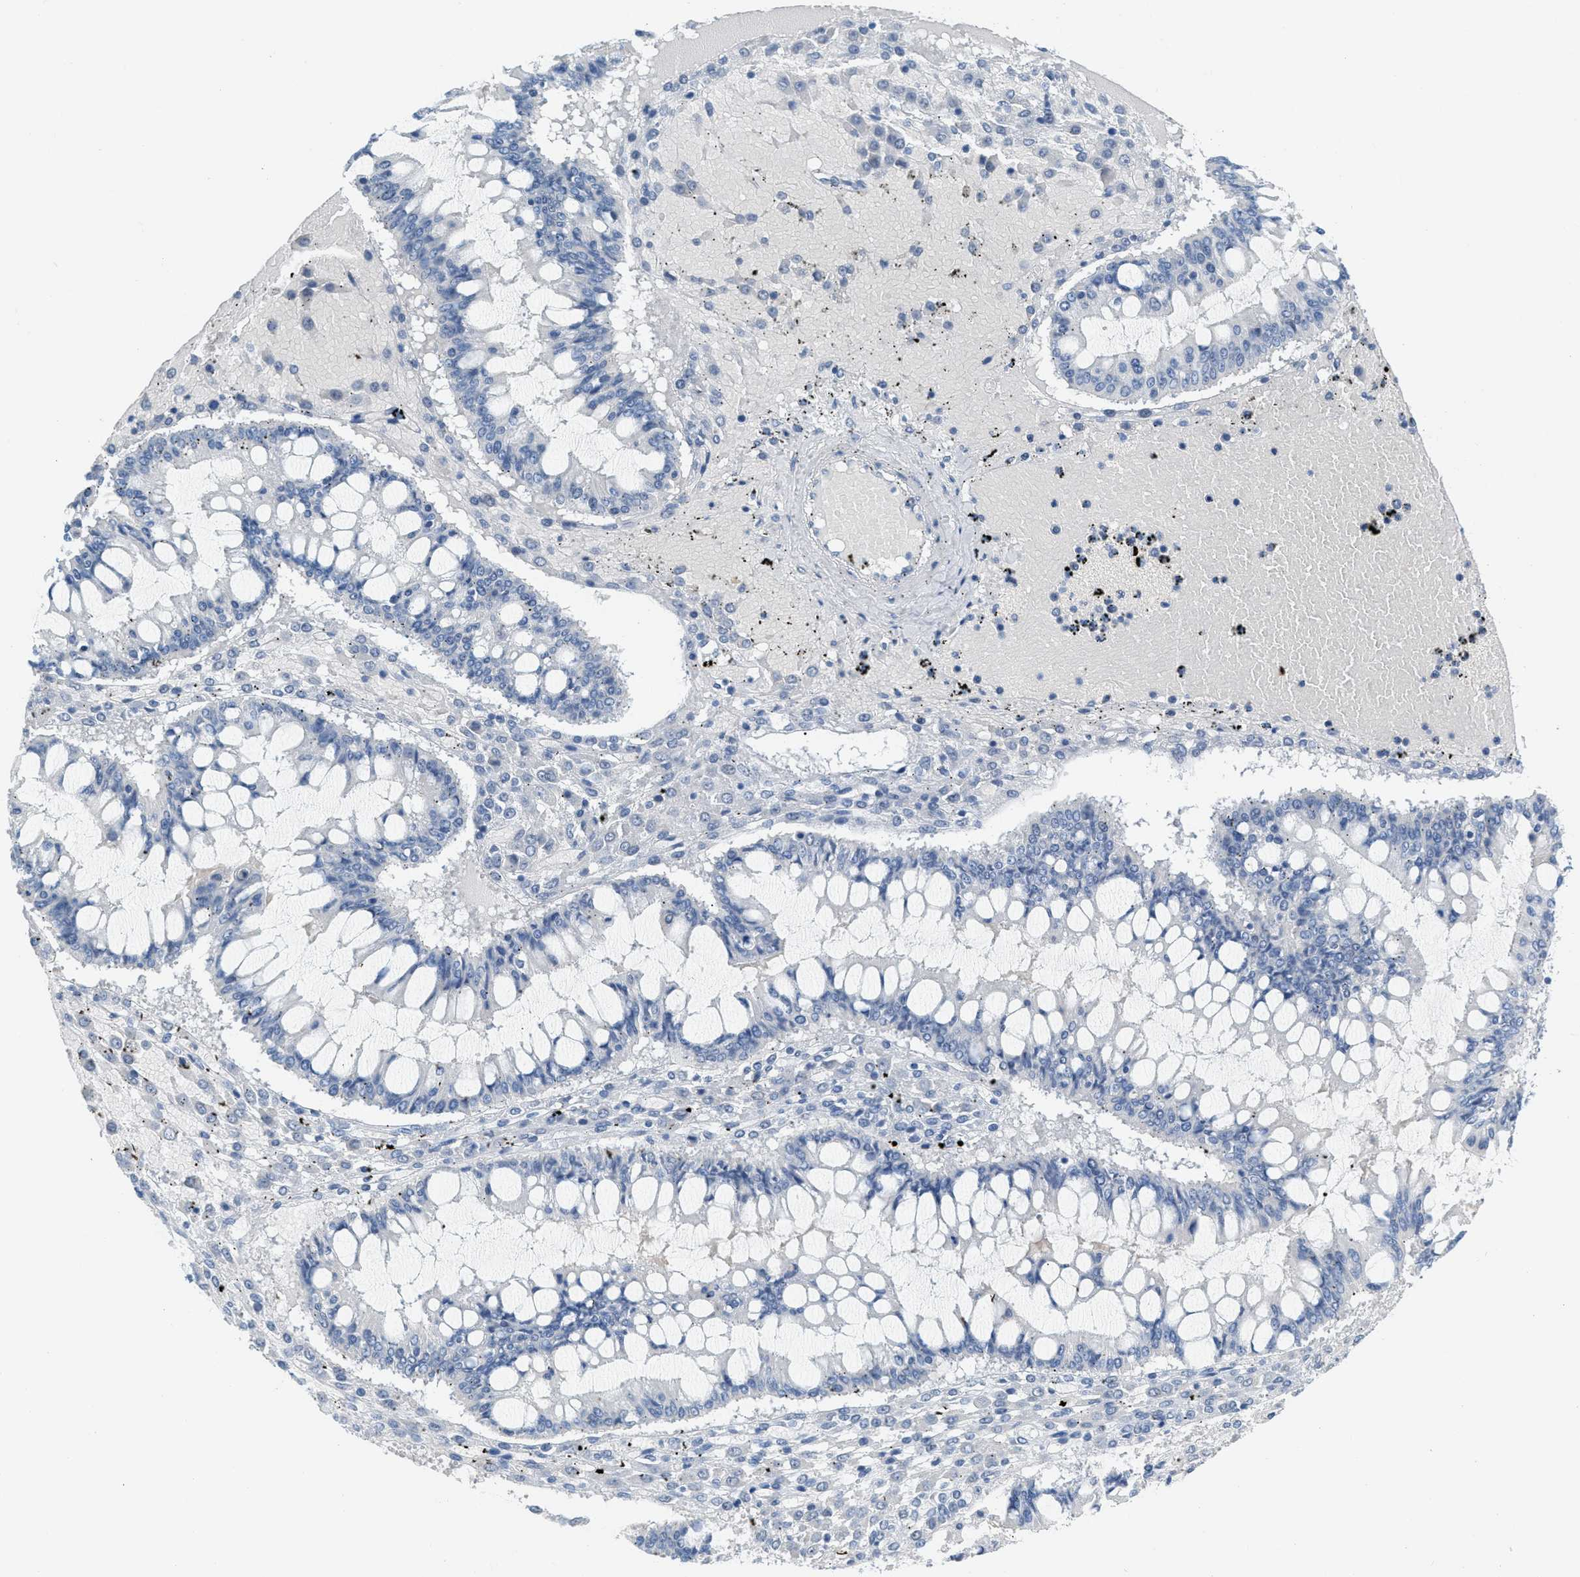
{"staining": {"intensity": "negative", "quantity": "none", "location": "none"}, "tissue": "ovarian cancer", "cell_type": "Tumor cells", "image_type": "cancer", "snomed": [{"axis": "morphology", "description": "Cystadenocarcinoma, mucinous, NOS"}, {"axis": "topography", "description": "Ovary"}], "caption": "This histopathology image is of ovarian cancer stained with immunohistochemistry to label a protein in brown with the nuclei are counter-stained blue. There is no staining in tumor cells.", "gene": "HSF2", "patient": {"sex": "female", "age": 73}}